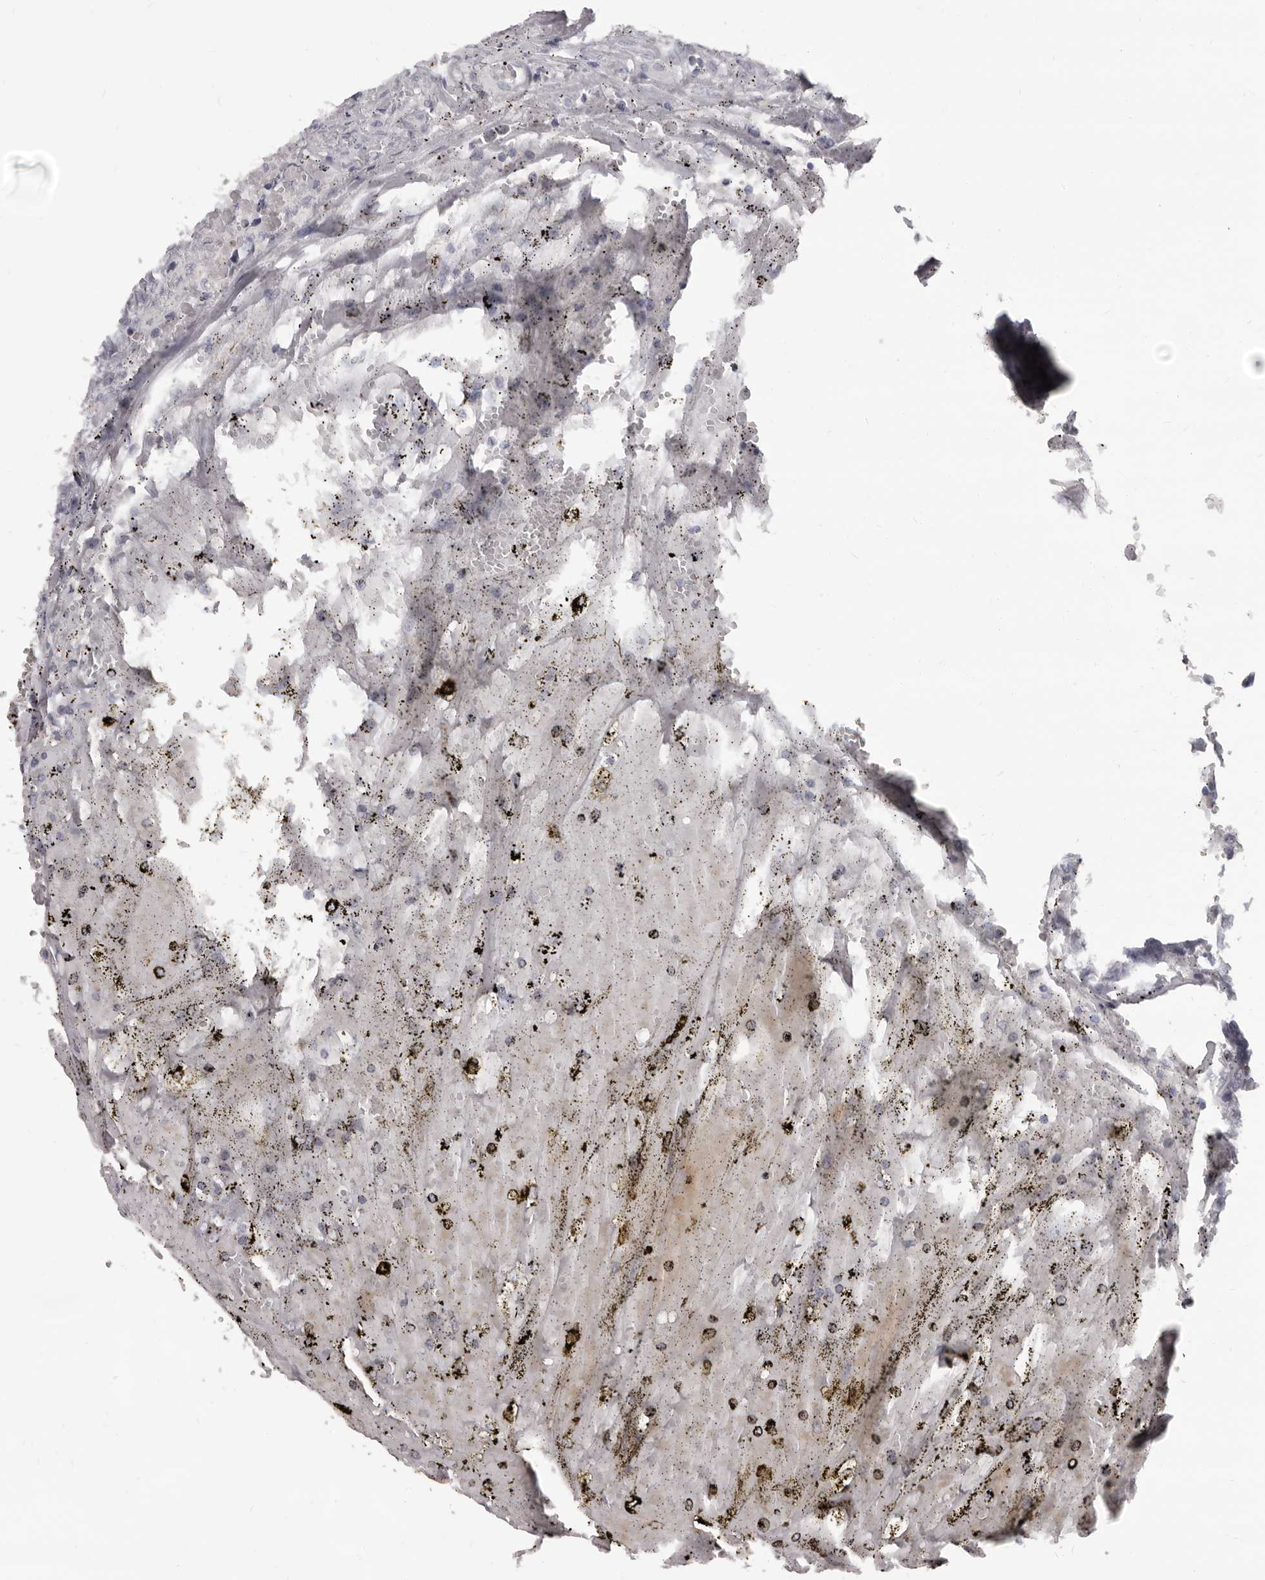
{"staining": {"intensity": "negative", "quantity": "none", "location": "none"}, "tissue": "testis cancer", "cell_type": "Tumor cells", "image_type": "cancer", "snomed": [{"axis": "morphology", "description": "Carcinoma, Embryonal, NOS"}, {"axis": "topography", "description": "Testis"}], "caption": "Protein analysis of testis cancer (embryonal carcinoma) displays no significant staining in tumor cells. (Stains: DAB (3,3'-diaminobenzidine) immunohistochemistry with hematoxylin counter stain, Microscopy: brightfield microscopy at high magnification).", "gene": "GZMH", "patient": {"sex": "male", "age": 25}}